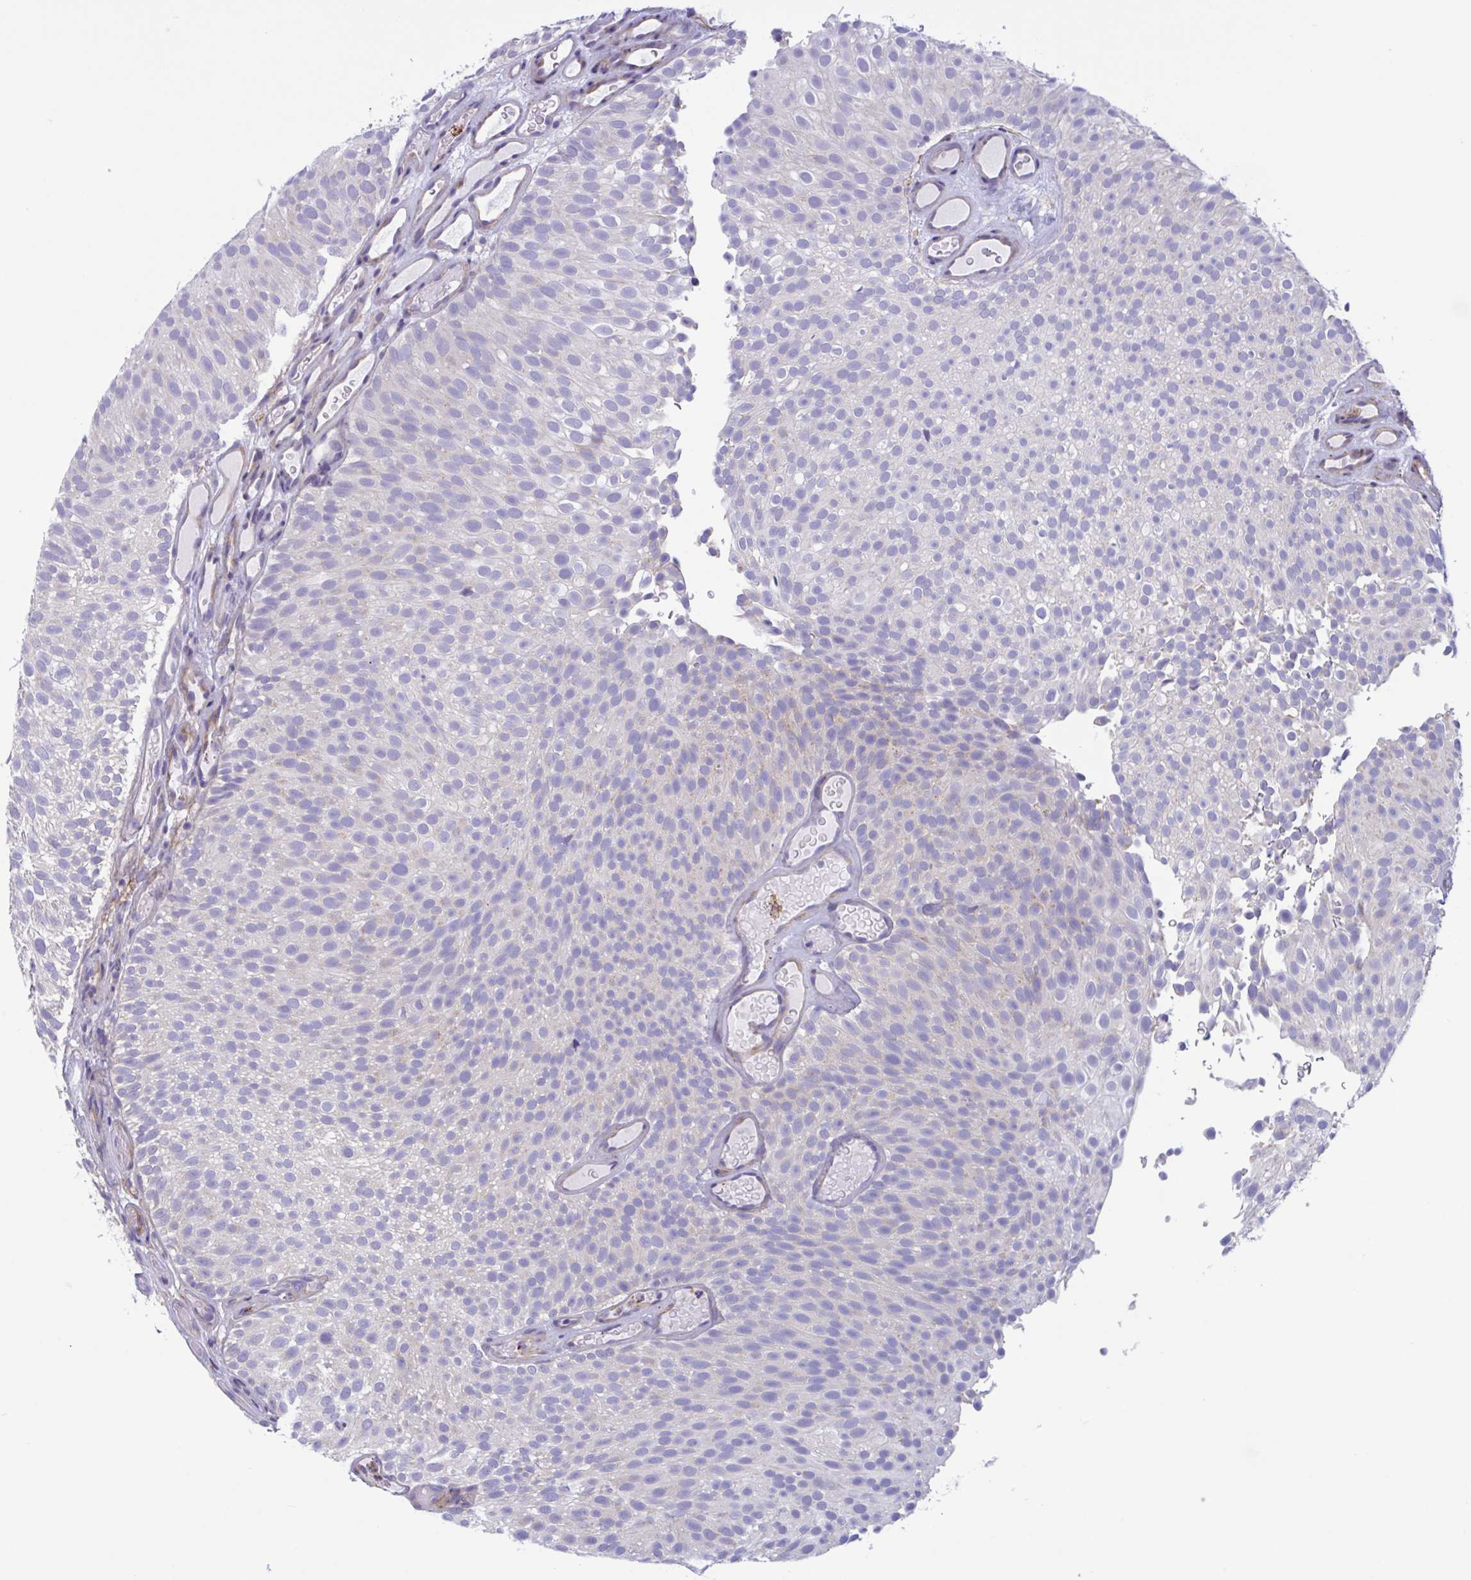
{"staining": {"intensity": "negative", "quantity": "none", "location": "none"}, "tissue": "urothelial cancer", "cell_type": "Tumor cells", "image_type": "cancer", "snomed": [{"axis": "morphology", "description": "Urothelial carcinoma, Low grade"}, {"axis": "topography", "description": "Urinary bladder"}], "caption": "Immunohistochemical staining of human urothelial carcinoma (low-grade) shows no significant staining in tumor cells. (DAB immunohistochemistry with hematoxylin counter stain).", "gene": "OXLD1", "patient": {"sex": "male", "age": 78}}